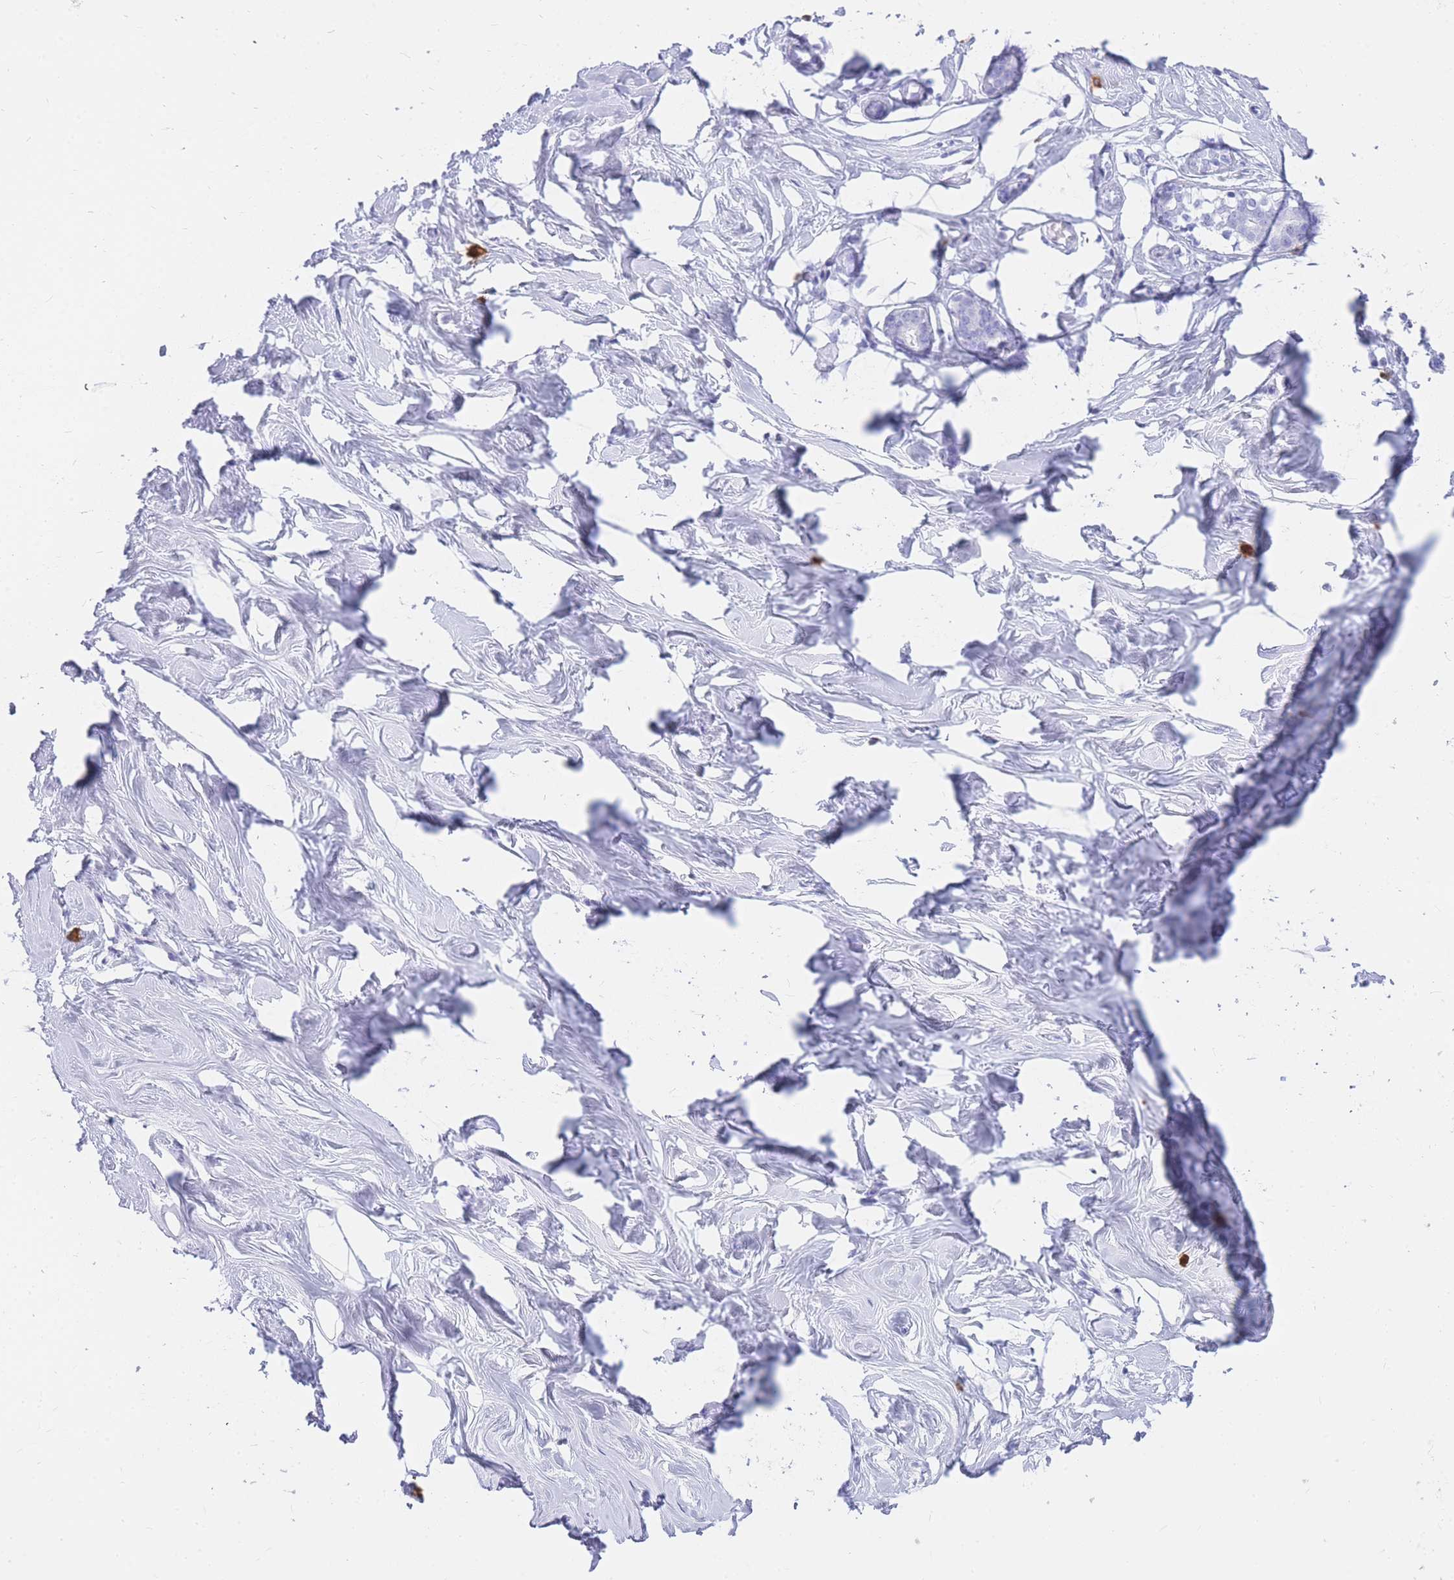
{"staining": {"intensity": "negative", "quantity": "none", "location": "none"}, "tissue": "breast", "cell_type": "Adipocytes", "image_type": "normal", "snomed": [{"axis": "morphology", "description": "Normal tissue, NOS"}, {"axis": "morphology", "description": "Adenoma, NOS"}, {"axis": "topography", "description": "Breast"}], "caption": "This photomicrograph is of normal breast stained with IHC to label a protein in brown with the nuclei are counter-stained blue. There is no positivity in adipocytes. (DAB immunohistochemistry (IHC), high magnification).", "gene": "HERC1", "patient": {"sex": "female", "age": 23}}